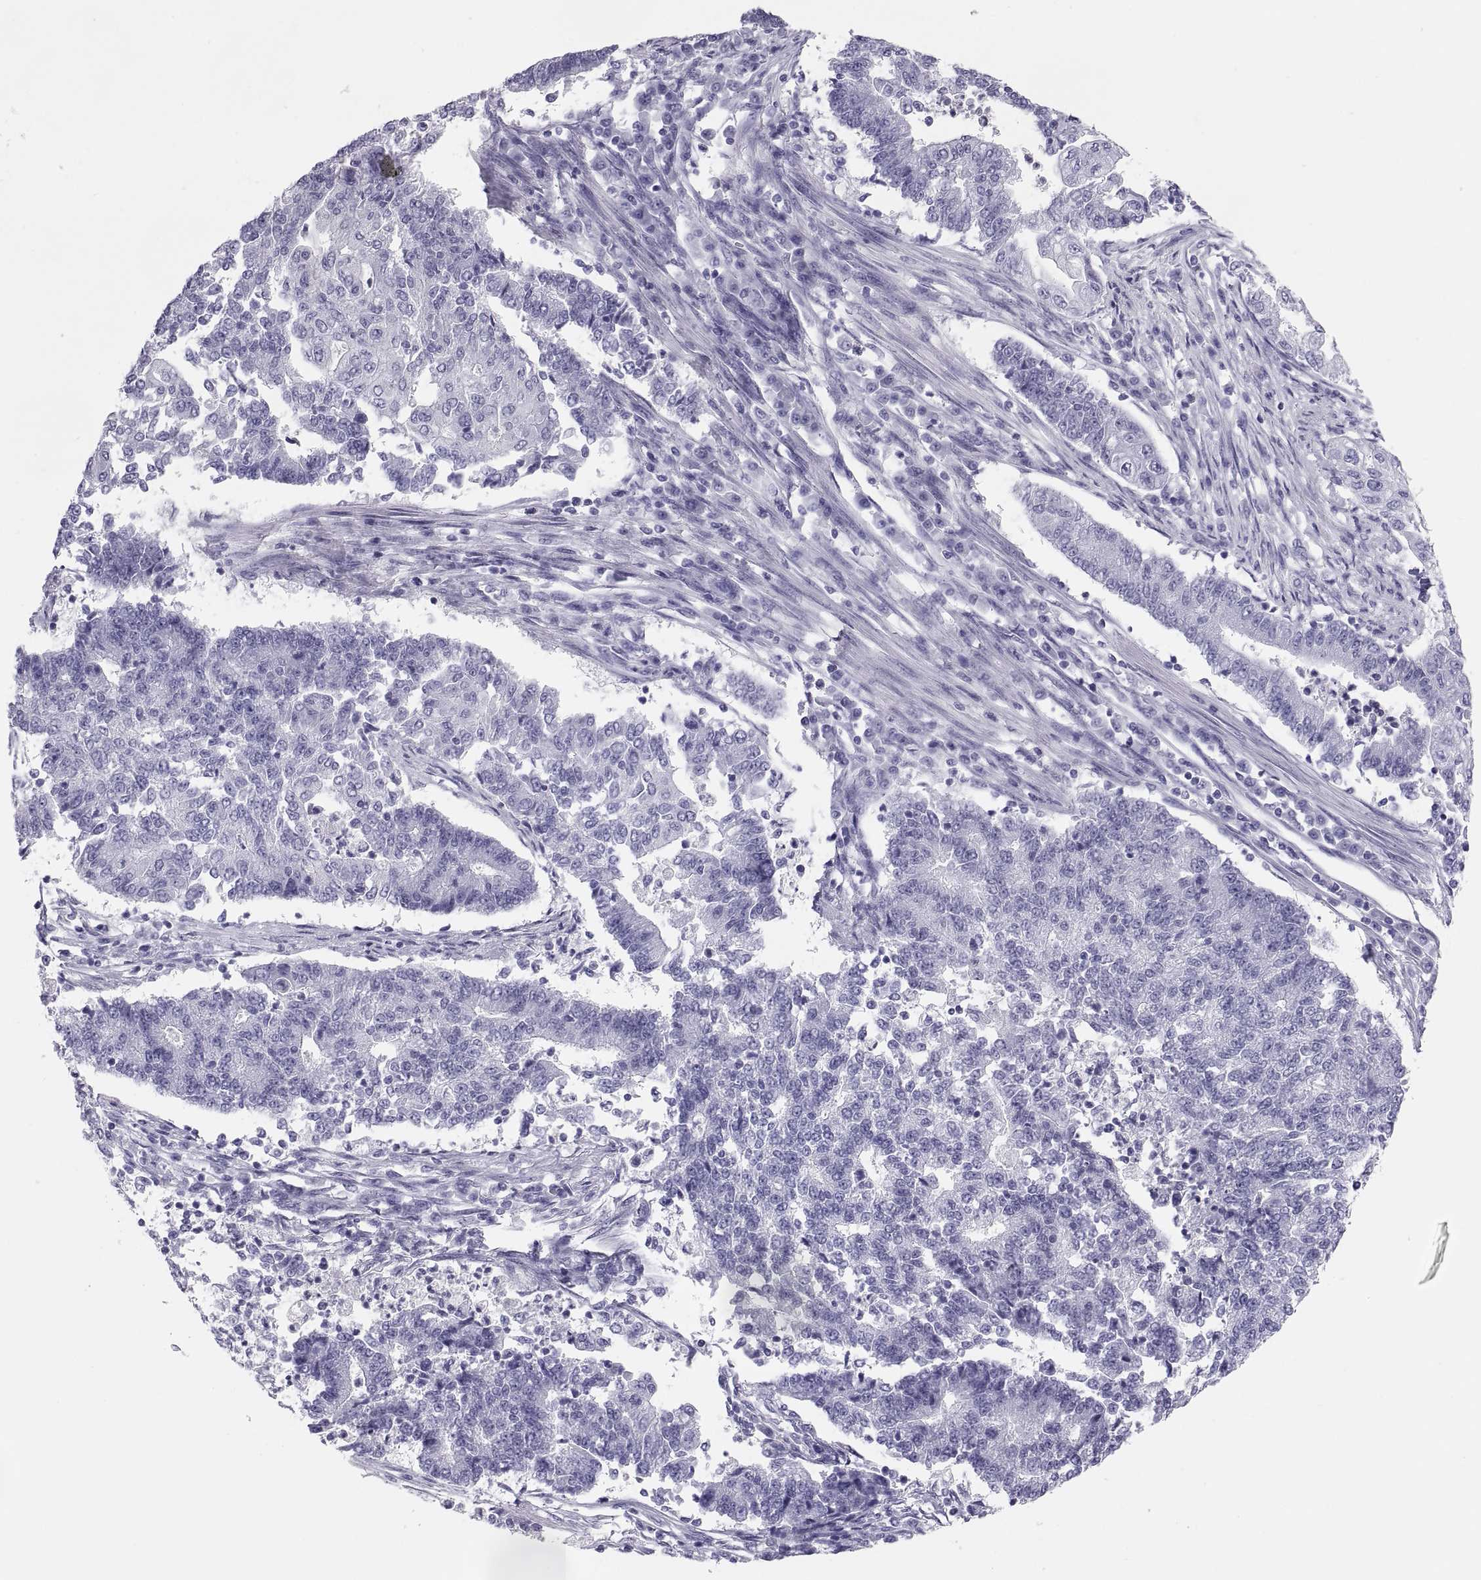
{"staining": {"intensity": "negative", "quantity": "none", "location": "none"}, "tissue": "endometrial cancer", "cell_type": "Tumor cells", "image_type": "cancer", "snomed": [{"axis": "morphology", "description": "Adenocarcinoma, NOS"}, {"axis": "topography", "description": "Uterus"}, {"axis": "topography", "description": "Endometrium"}], "caption": "This photomicrograph is of endometrial cancer stained with immunohistochemistry (IHC) to label a protein in brown with the nuclei are counter-stained blue. There is no staining in tumor cells. Nuclei are stained in blue.", "gene": "PAX2", "patient": {"sex": "female", "age": 54}}